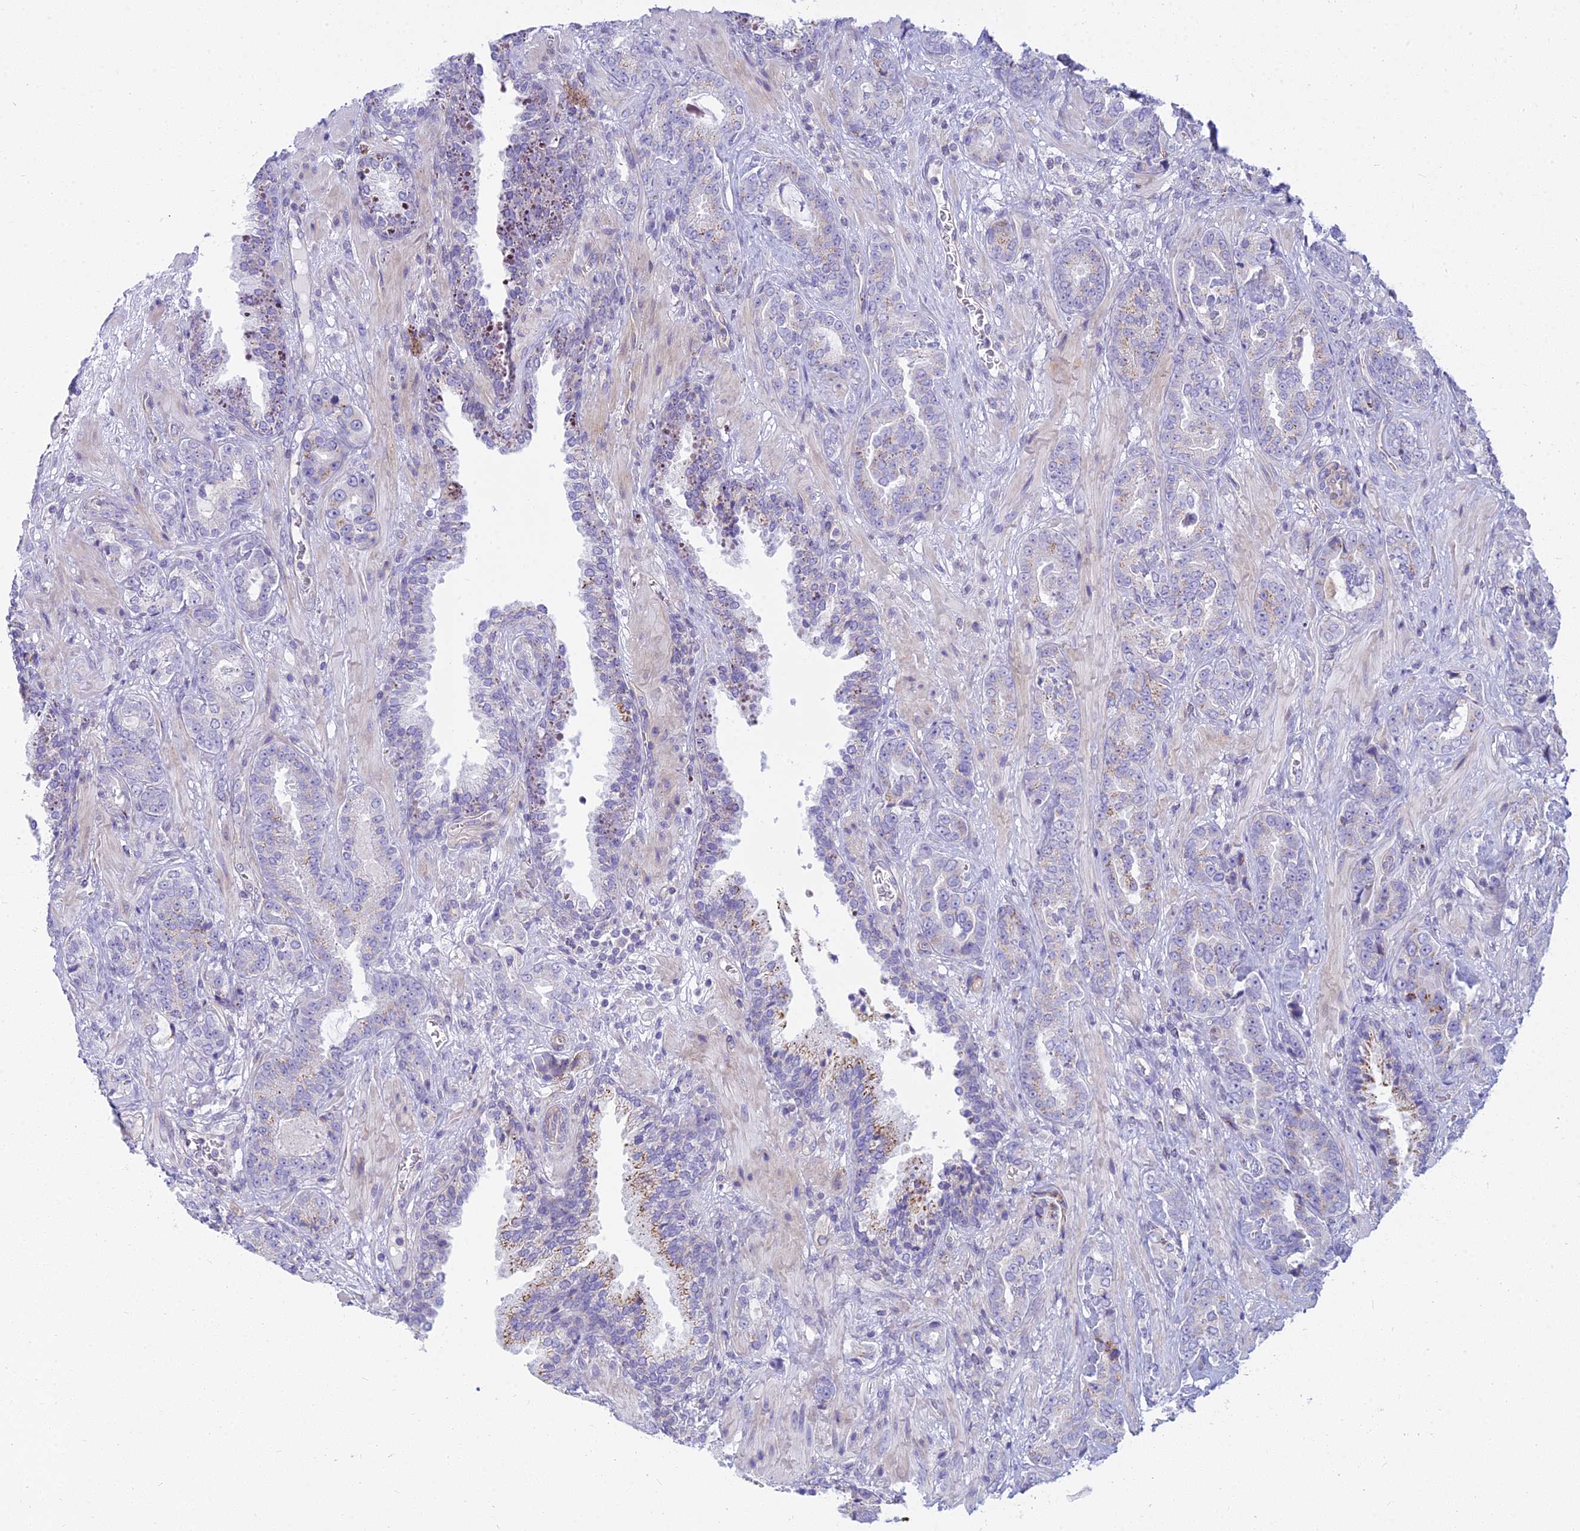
{"staining": {"intensity": "moderate", "quantity": "<25%", "location": "cytoplasmic/membranous"}, "tissue": "prostate cancer", "cell_type": "Tumor cells", "image_type": "cancer", "snomed": [{"axis": "morphology", "description": "Adenocarcinoma, High grade"}, {"axis": "topography", "description": "Prostate"}], "caption": "An immunohistochemistry (IHC) histopathology image of tumor tissue is shown. Protein staining in brown labels moderate cytoplasmic/membranous positivity in prostate cancer (high-grade adenocarcinoma) within tumor cells.", "gene": "SMIM24", "patient": {"sex": "male", "age": 71}}